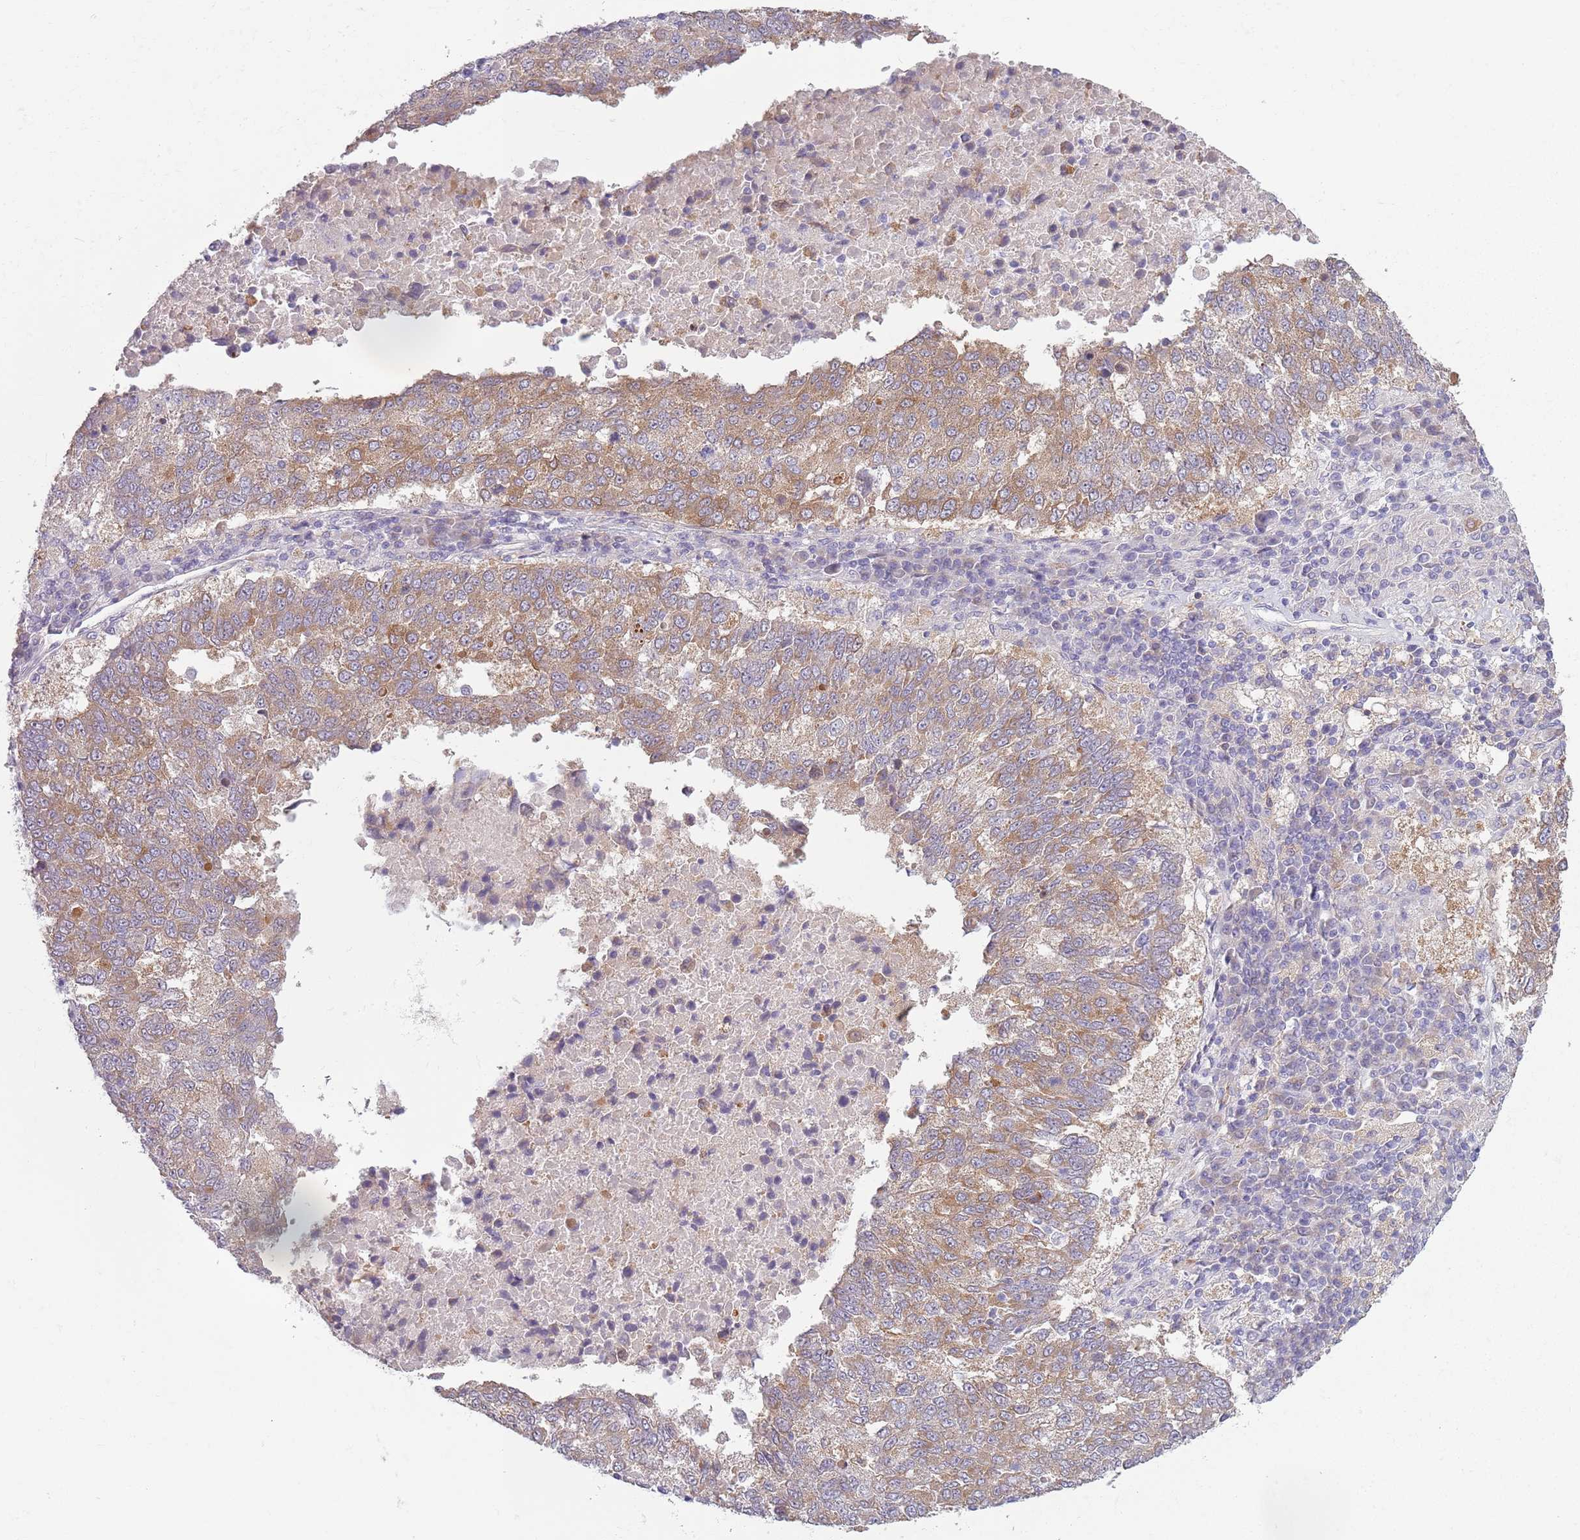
{"staining": {"intensity": "moderate", "quantity": ">75%", "location": "cytoplasmic/membranous"}, "tissue": "lung cancer", "cell_type": "Tumor cells", "image_type": "cancer", "snomed": [{"axis": "morphology", "description": "Squamous cell carcinoma, NOS"}, {"axis": "topography", "description": "Lung"}], "caption": "Immunohistochemical staining of squamous cell carcinoma (lung) reveals medium levels of moderate cytoplasmic/membranous staining in approximately >75% of tumor cells. (Brightfield microscopy of DAB IHC at high magnification).", "gene": "COQ5", "patient": {"sex": "male", "age": 73}}